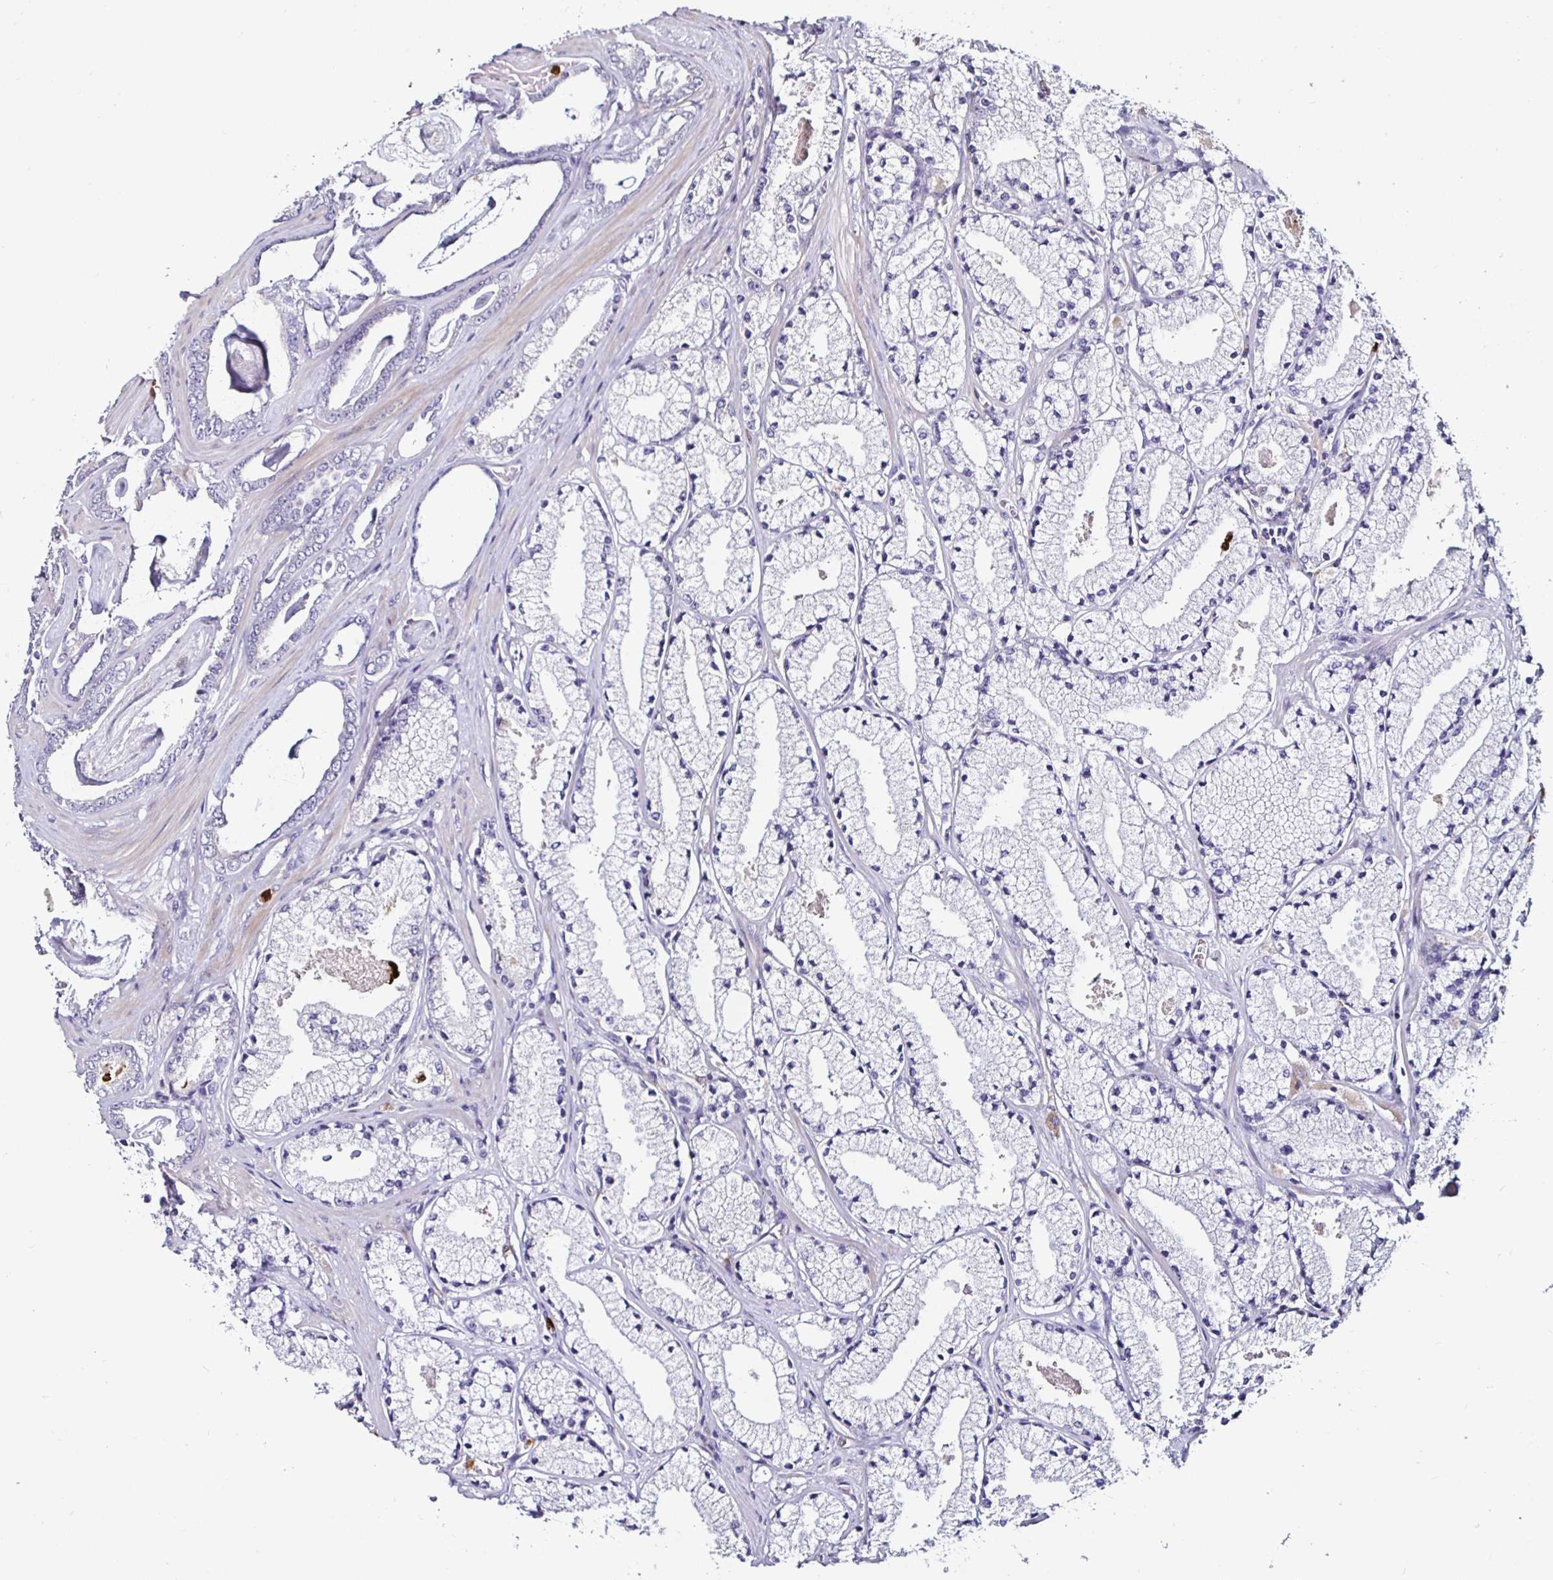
{"staining": {"intensity": "negative", "quantity": "none", "location": "none"}, "tissue": "prostate cancer", "cell_type": "Tumor cells", "image_type": "cancer", "snomed": [{"axis": "morphology", "description": "Adenocarcinoma, High grade"}, {"axis": "topography", "description": "Prostate"}], "caption": "A high-resolution micrograph shows immunohistochemistry (IHC) staining of prostate cancer, which reveals no significant expression in tumor cells. (DAB IHC with hematoxylin counter stain).", "gene": "TLR4", "patient": {"sex": "male", "age": 63}}